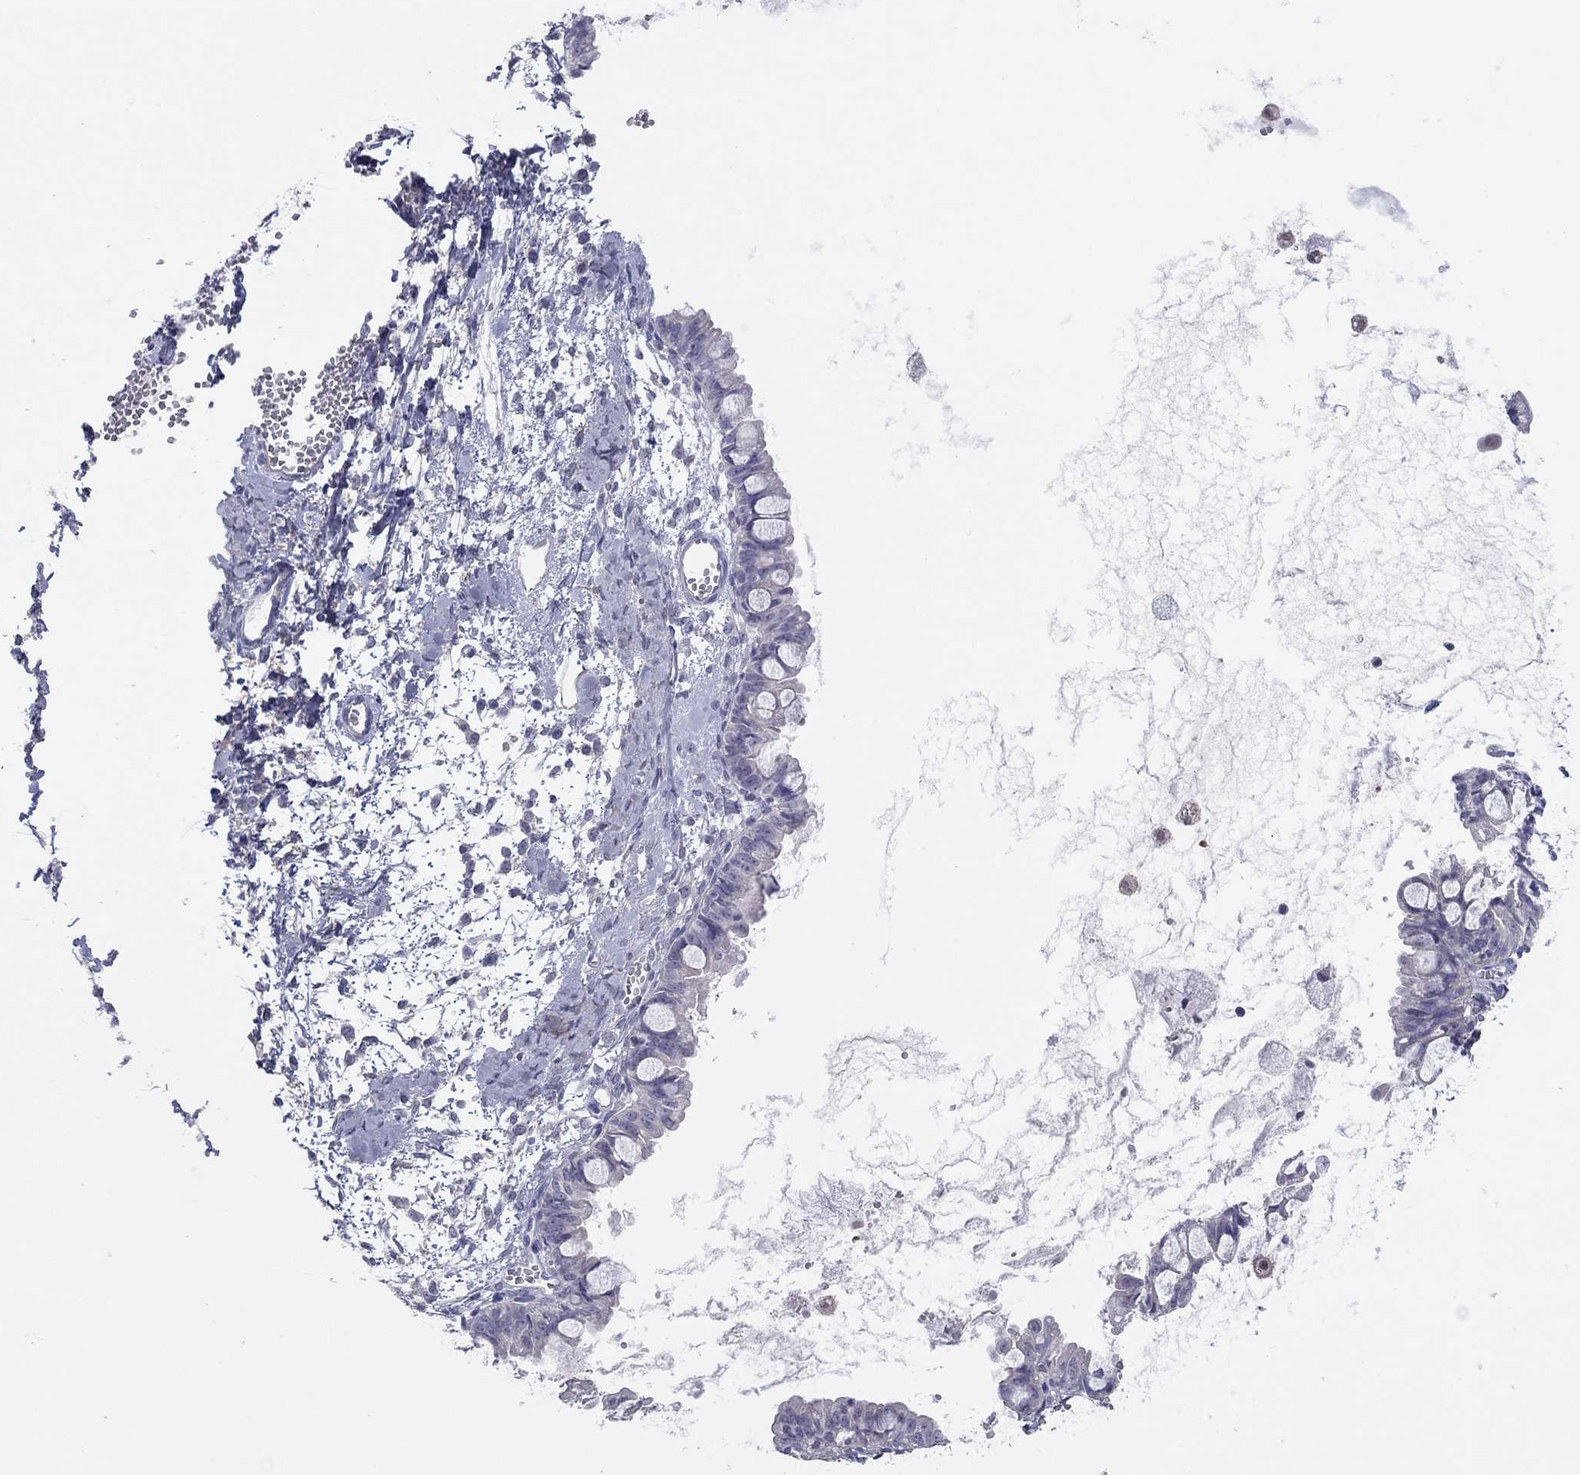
{"staining": {"intensity": "weak", "quantity": "<25%", "location": "cytoplasmic/membranous"}, "tissue": "ovarian cancer", "cell_type": "Tumor cells", "image_type": "cancer", "snomed": [{"axis": "morphology", "description": "Cystadenocarcinoma, mucinous, NOS"}, {"axis": "topography", "description": "Ovary"}], "caption": "Human ovarian cancer stained for a protein using IHC demonstrates no positivity in tumor cells.", "gene": "CYP2B6", "patient": {"sex": "female", "age": 63}}